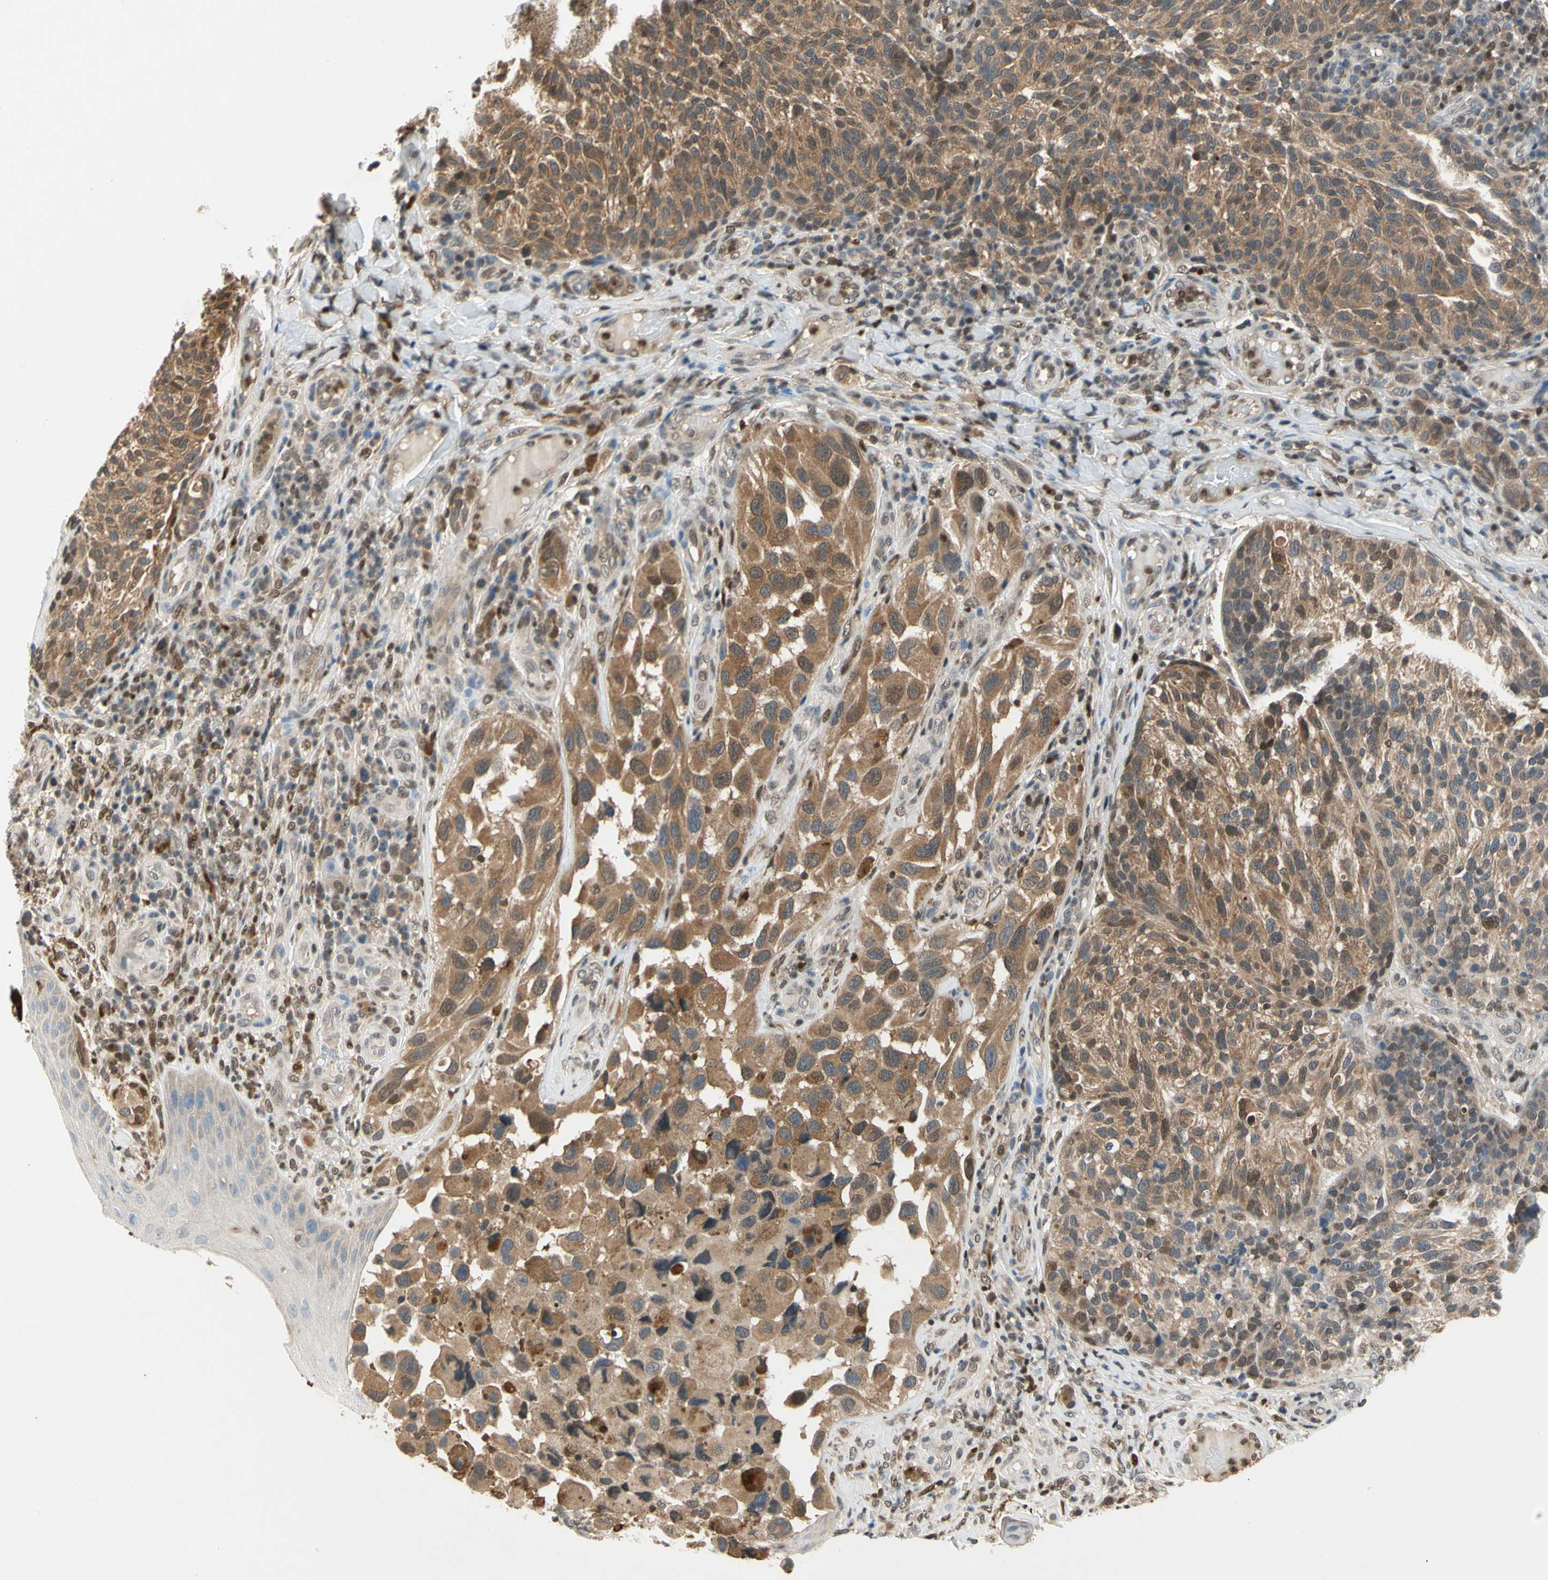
{"staining": {"intensity": "moderate", "quantity": ">75%", "location": "cytoplasmic/membranous"}, "tissue": "melanoma", "cell_type": "Tumor cells", "image_type": "cancer", "snomed": [{"axis": "morphology", "description": "Malignant melanoma, NOS"}, {"axis": "topography", "description": "Skin"}], "caption": "A micrograph of human melanoma stained for a protein demonstrates moderate cytoplasmic/membranous brown staining in tumor cells. Immunohistochemistry (ihc) stains the protein in brown and the nuclei are stained blue.", "gene": "GSR", "patient": {"sex": "female", "age": 73}}